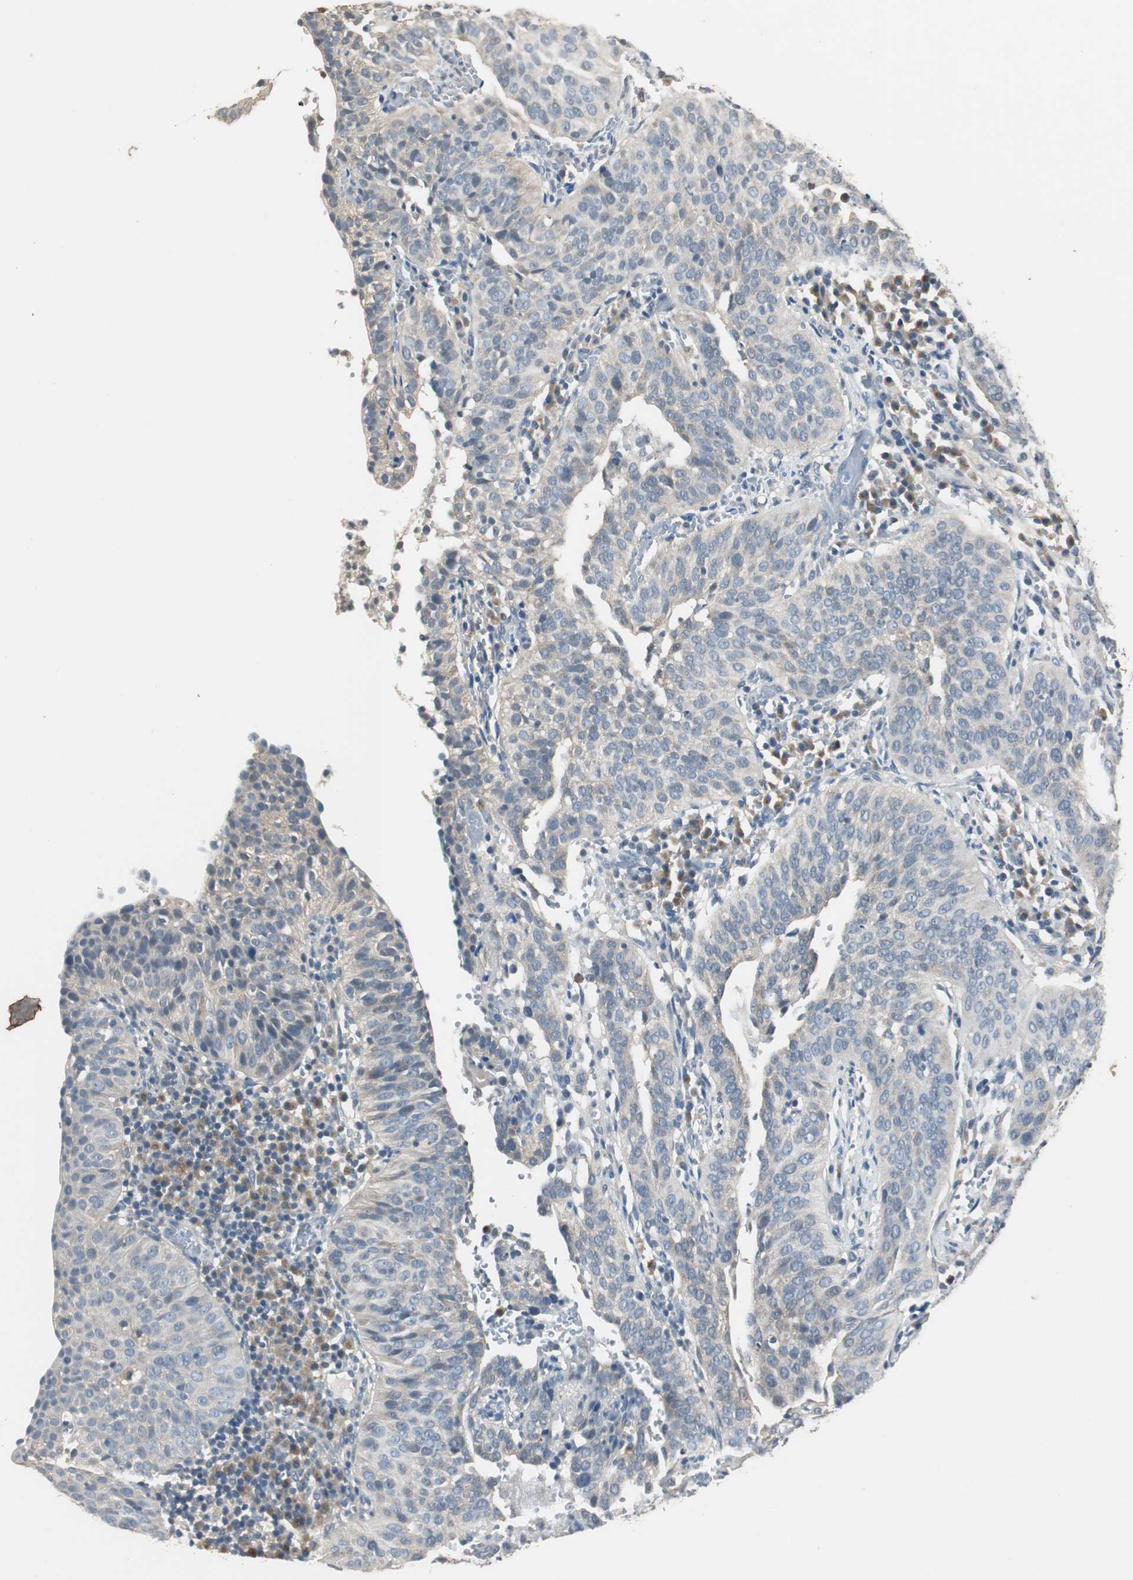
{"staining": {"intensity": "negative", "quantity": "none", "location": "none"}, "tissue": "cervical cancer", "cell_type": "Tumor cells", "image_type": "cancer", "snomed": [{"axis": "morphology", "description": "Squamous cell carcinoma, NOS"}, {"axis": "topography", "description": "Cervix"}], "caption": "Immunohistochemistry of human cervical cancer (squamous cell carcinoma) exhibits no staining in tumor cells.", "gene": "PTPRN2", "patient": {"sex": "female", "age": 39}}